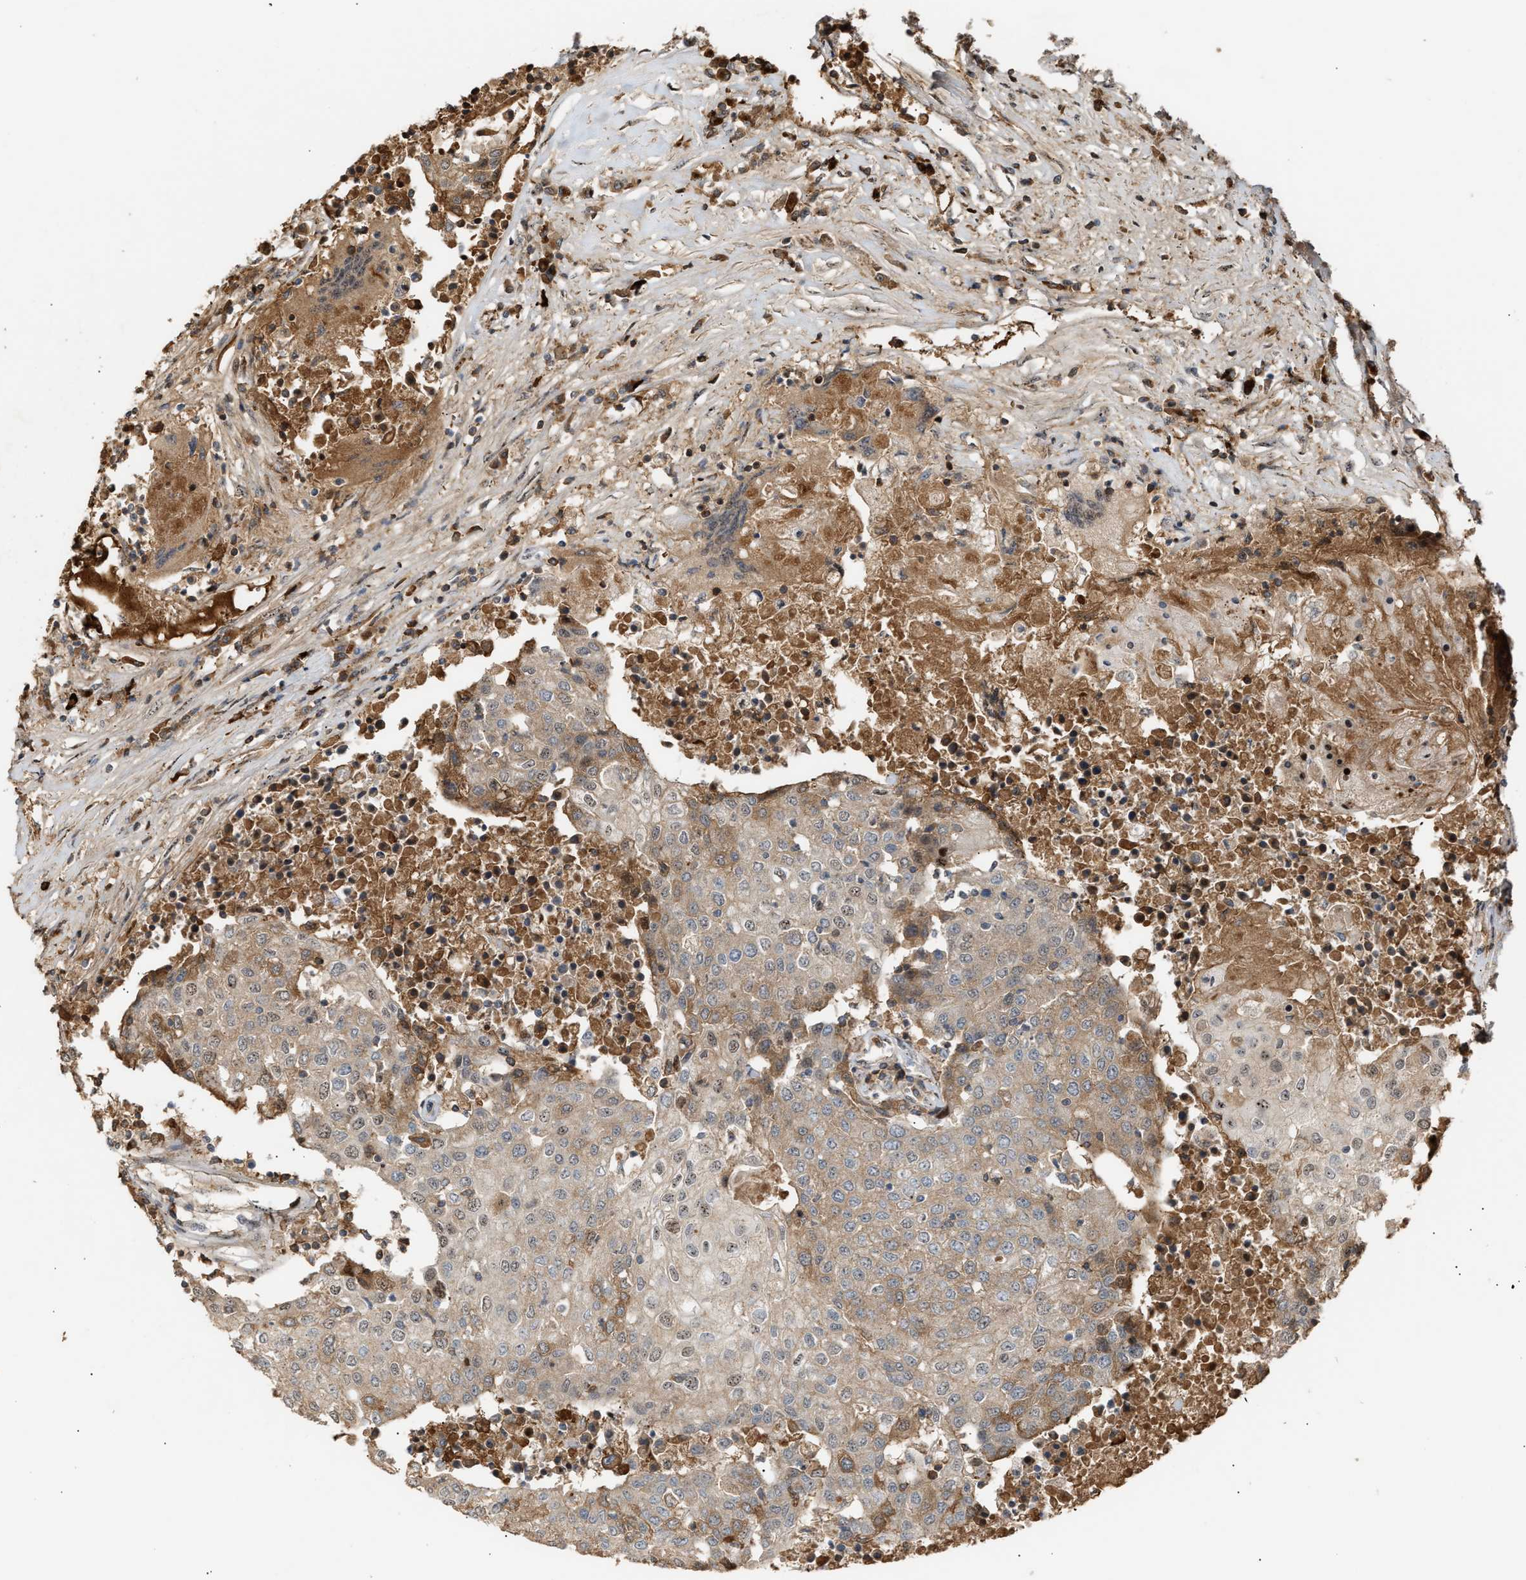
{"staining": {"intensity": "weak", "quantity": "<25%", "location": "cytoplasmic/membranous,nuclear"}, "tissue": "urothelial cancer", "cell_type": "Tumor cells", "image_type": "cancer", "snomed": [{"axis": "morphology", "description": "Urothelial carcinoma, High grade"}, {"axis": "topography", "description": "Urinary bladder"}], "caption": "IHC of human urothelial carcinoma (high-grade) demonstrates no expression in tumor cells.", "gene": "ZFAND5", "patient": {"sex": "female", "age": 85}}